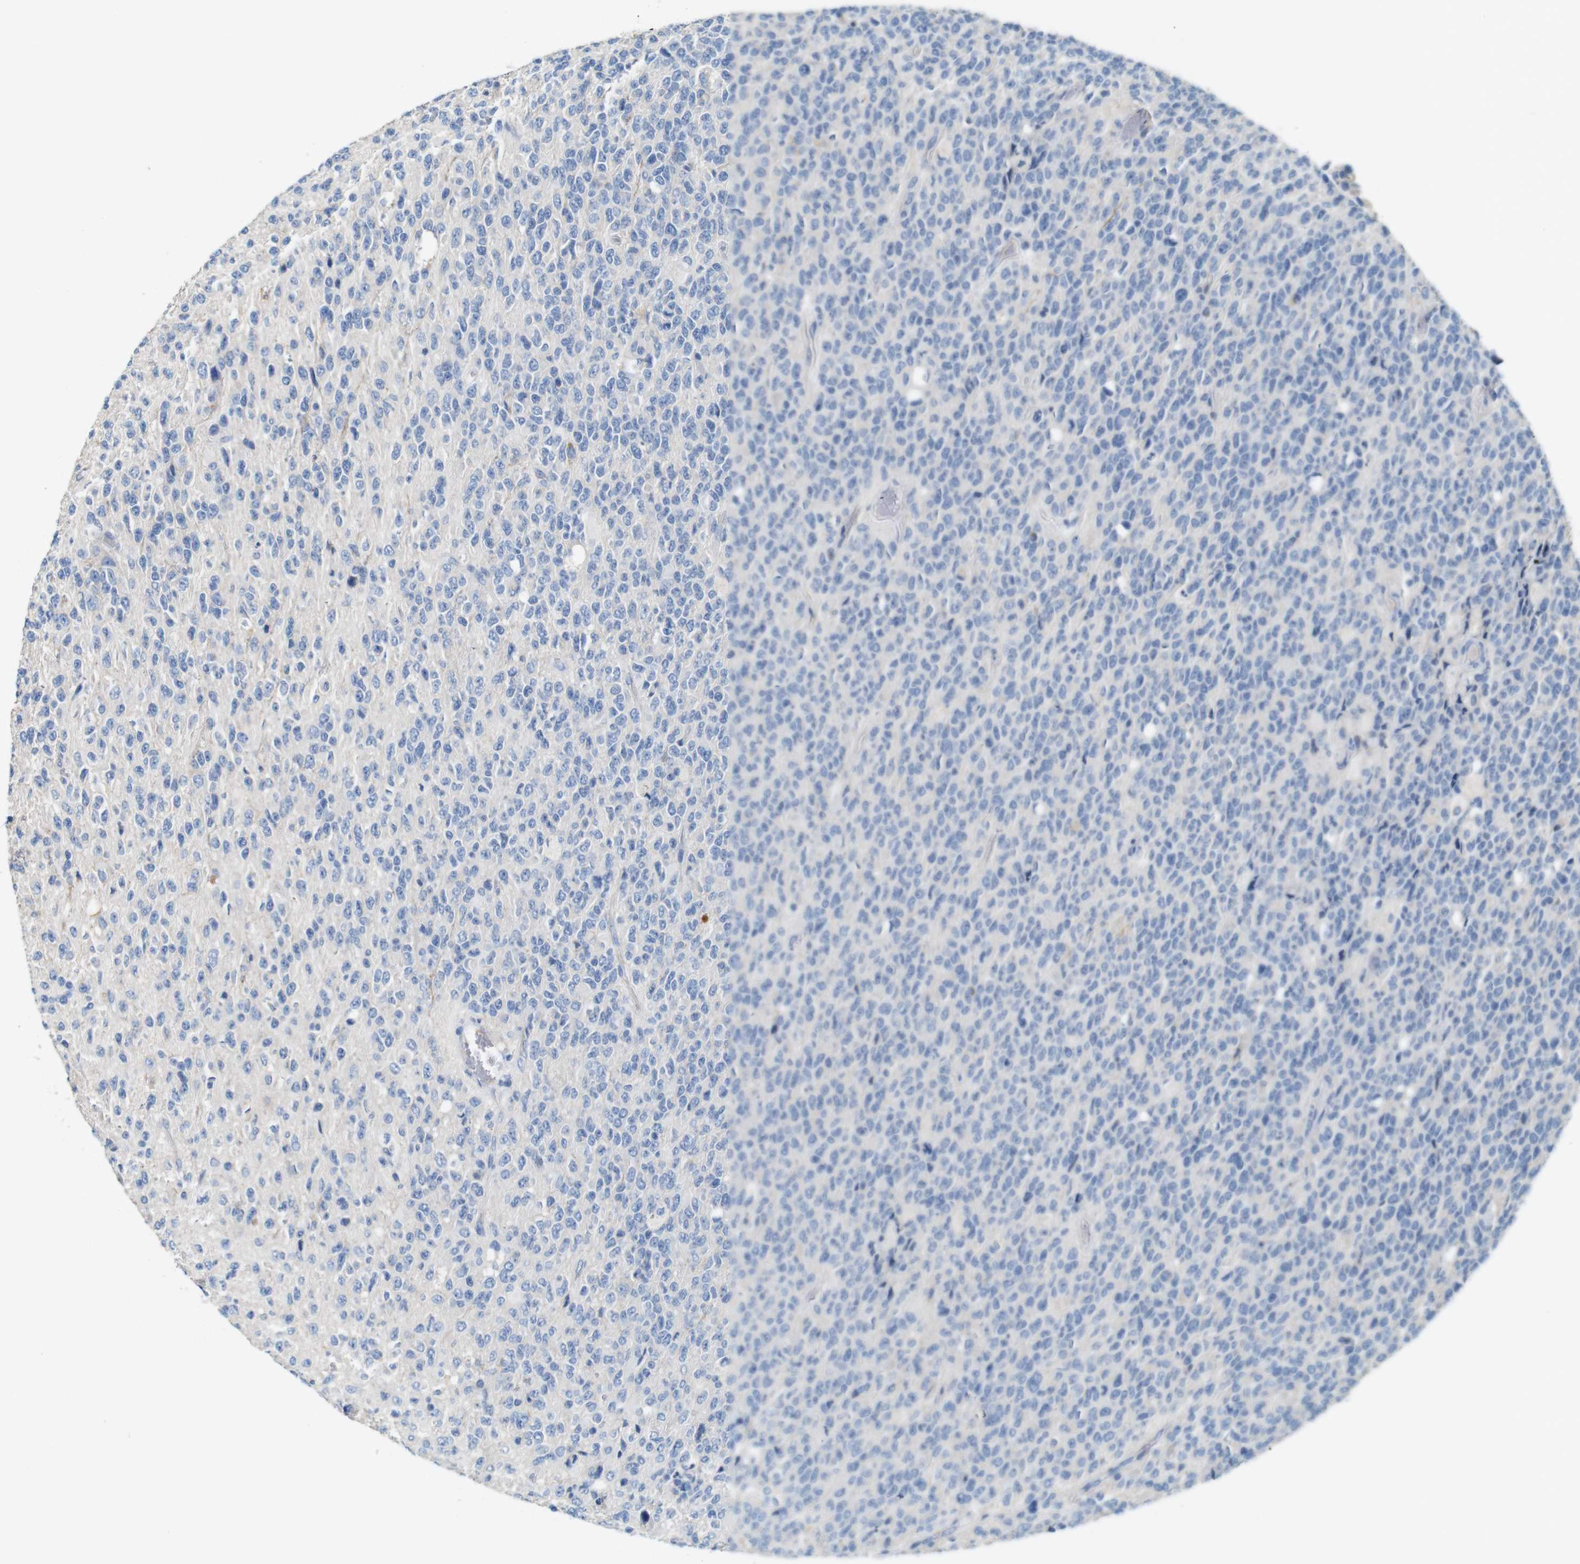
{"staining": {"intensity": "negative", "quantity": "none", "location": "none"}, "tissue": "glioma", "cell_type": "Tumor cells", "image_type": "cancer", "snomed": [{"axis": "morphology", "description": "Glioma, malignant, High grade"}, {"axis": "topography", "description": "pancreas cauda"}], "caption": "High power microscopy micrograph of an immunohistochemistry (IHC) micrograph of high-grade glioma (malignant), revealing no significant staining in tumor cells. Nuclei are stained in blue.", "gene": "IGSF8", "patient": {"sex": "male", "age": 60}}